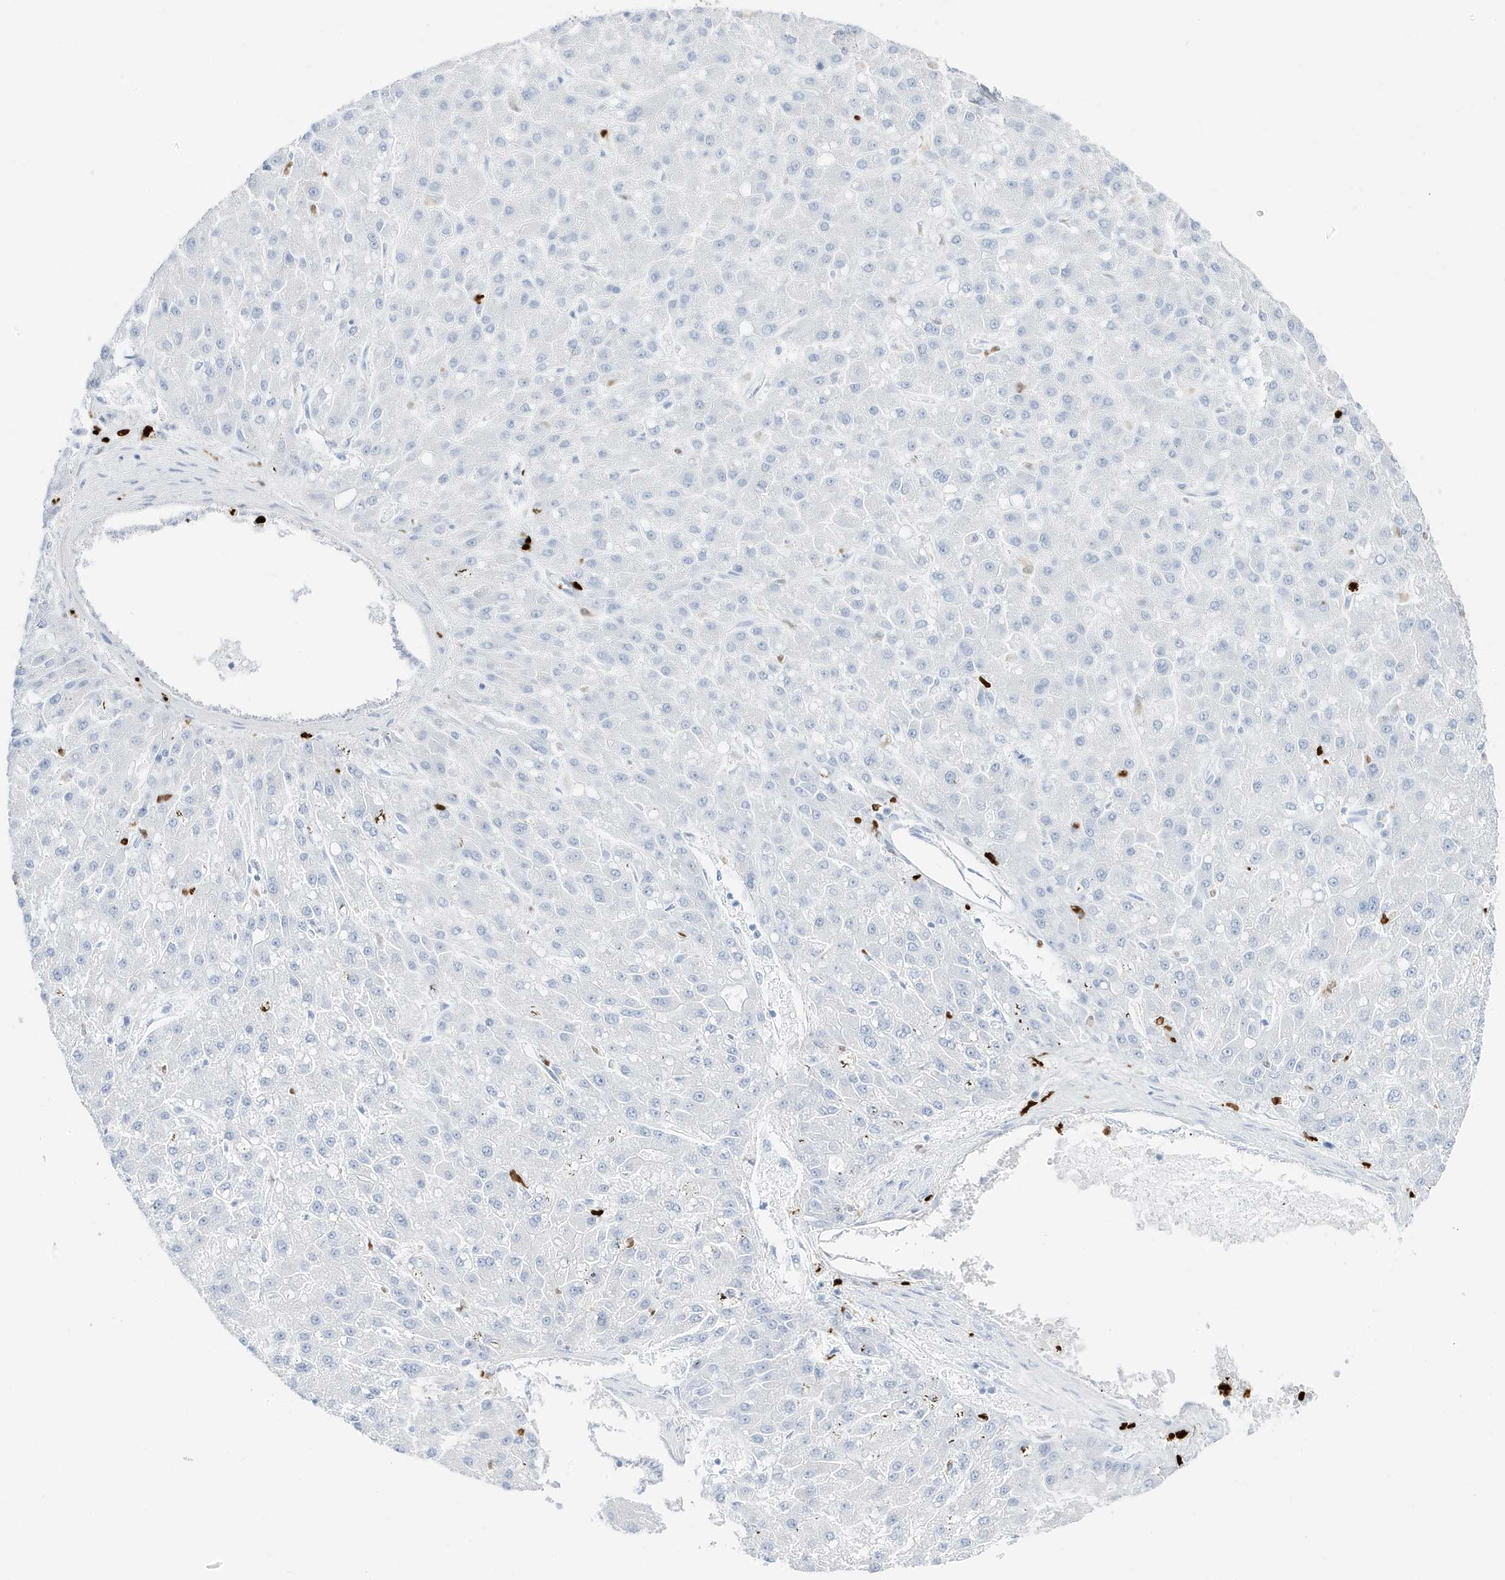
{"staining": {"intensity": "negative", "quantity": "none", "location": "none"}, "tissue": "liver cancer", "cell_type": "Tumor cells", "image_type": "cancer", "snomed": [{"axis": "morphology", "description": "Carcinoma, Hepatocellular, NOS"}, {"axis": "topography", "description": "Liver"}], "caption": "Immunohistochemistry (IHC) of human liver hepatocellular carcinoma exhibits no positivity in tumor cells. Nuclei are stained in blue.", "gene": "MNDA", "patient": {"sex": "male", "age": 67}}